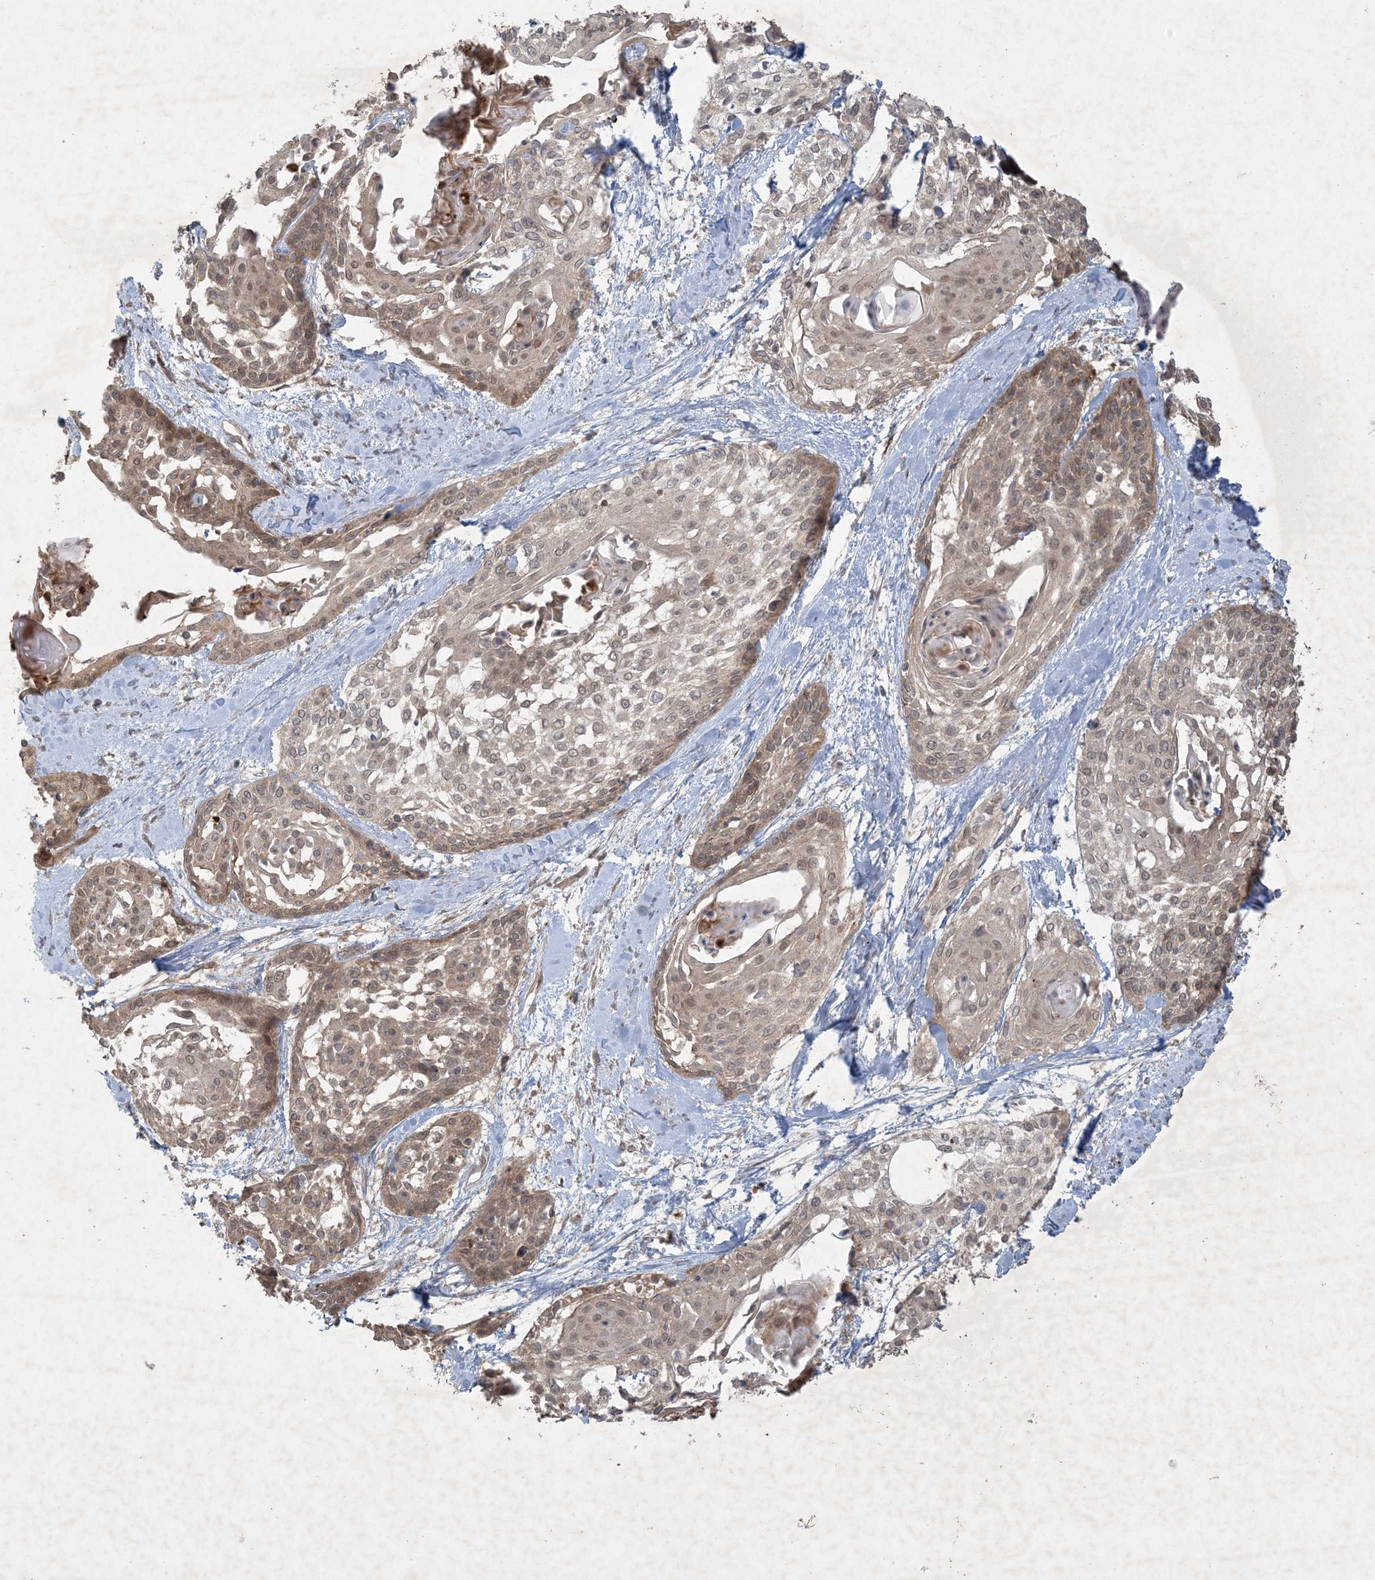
{"staining": {"intensity": "moderate", "quantity": ">75%", "location": "cytoplasmic/membranous,nuclear"}, "tissue": "cervical cancer", "cell_type": "Tumor cells", "image_type": "cancer", "snomed": [{"axis": "morphology", "description": "Squamous cell carcinoma, NOS"}, {"axis": "topography", "description": "Cervix"}], "caption": "Moderate cytoplasmic/membranous and nuclear positivity for a protein is appreciated in approximately >75% of tumor cells of cervical squamous cell carcinoma using IHC.", "gene": "NRBP2", "patient": {"sex": "female", "age": 57}}